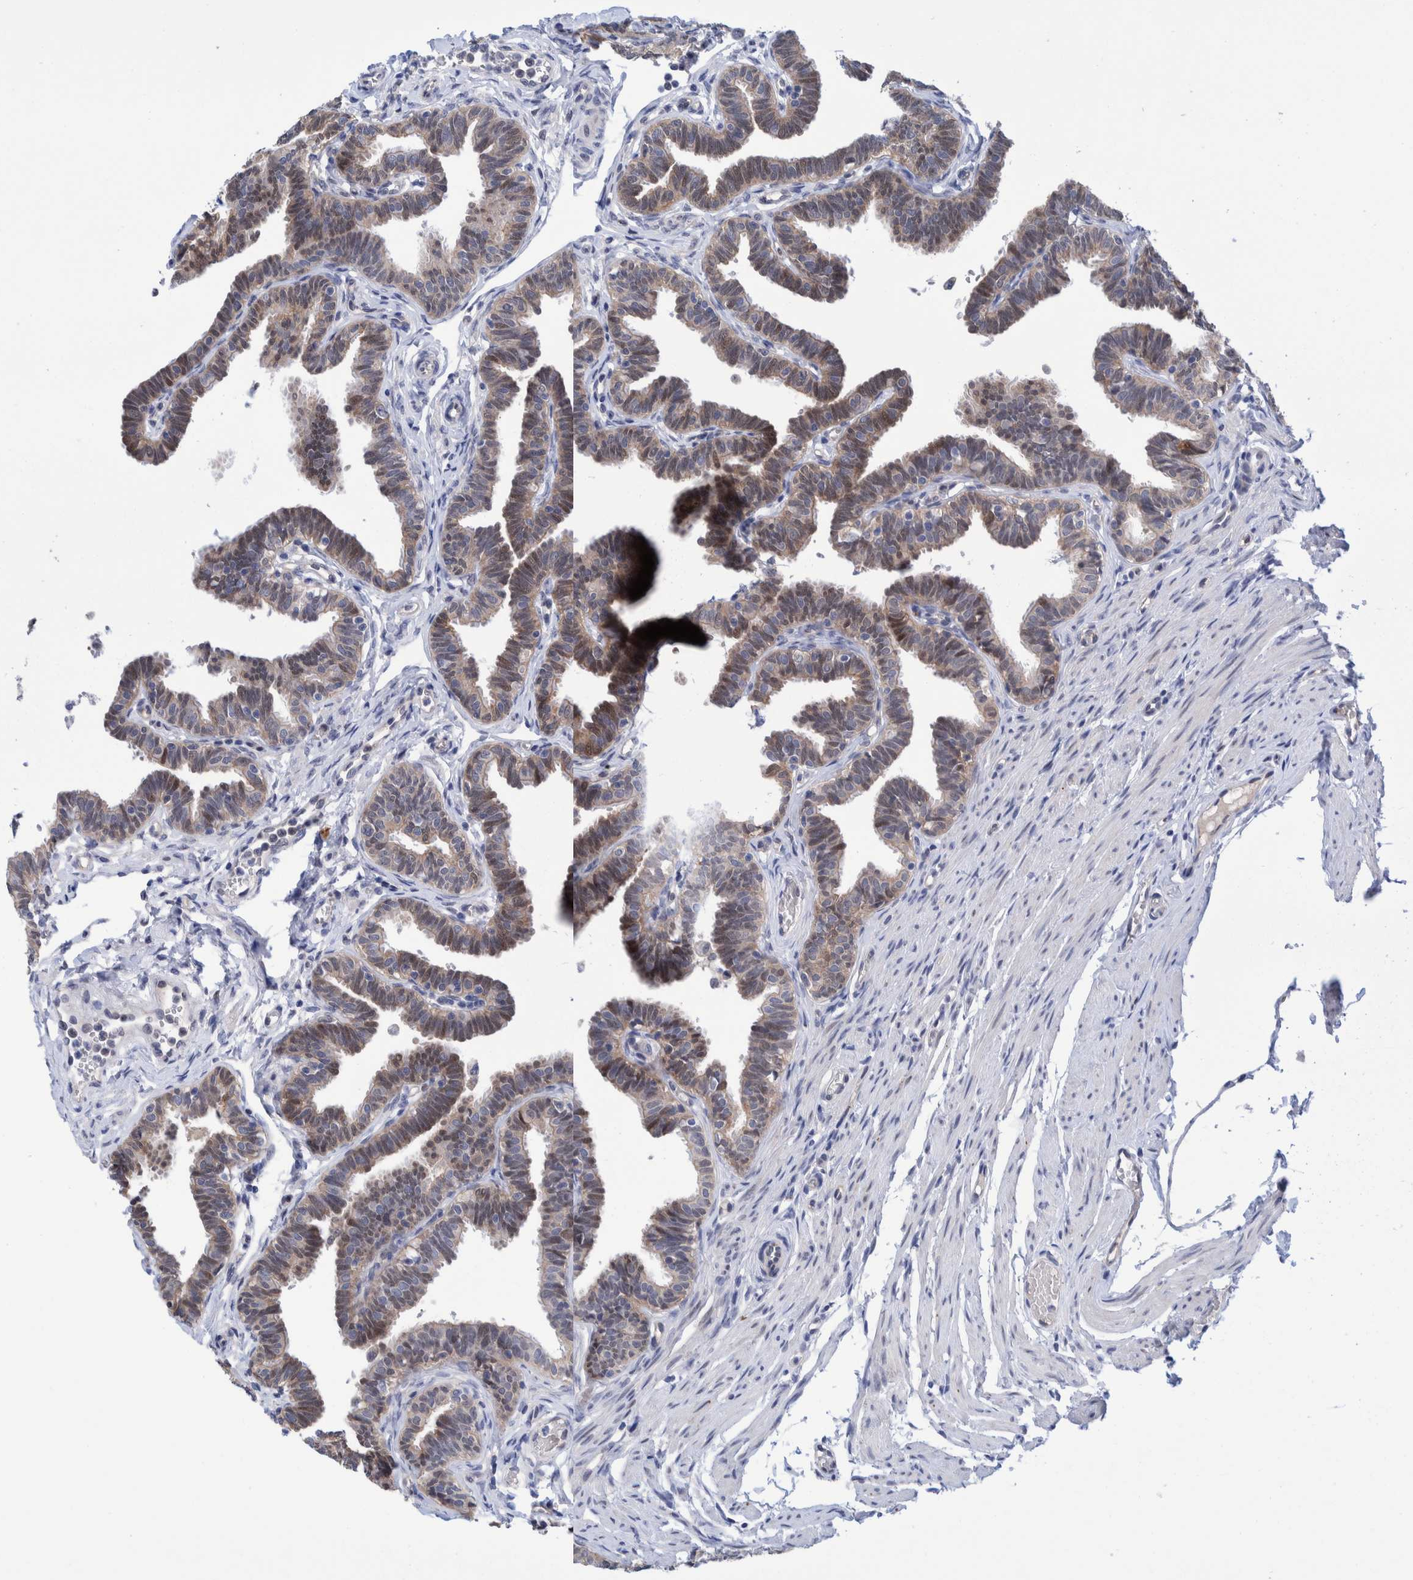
{"staining": {"intensity": "moderate", "quantity": ">75%", "location": "nuclear"}, "tissue": "fallopian tube", "cell_type": "Glandular cells", "image_type": "normal", "snomed": [{"axis": "morphology", "description": "Normal tissue, NOS"}, {"axis": "topography", "description": "Fallopian tube"}, {"axis": "topography", "description": "Ovary"}], "caption": "Fallopian tube stained with DAB immunohistochemistry displays medium levels of moderate nuclear positivity in approximately >75% of glandular cells.", "gene": "PFAS", "patient": {"sex": "female", "age": 23}}